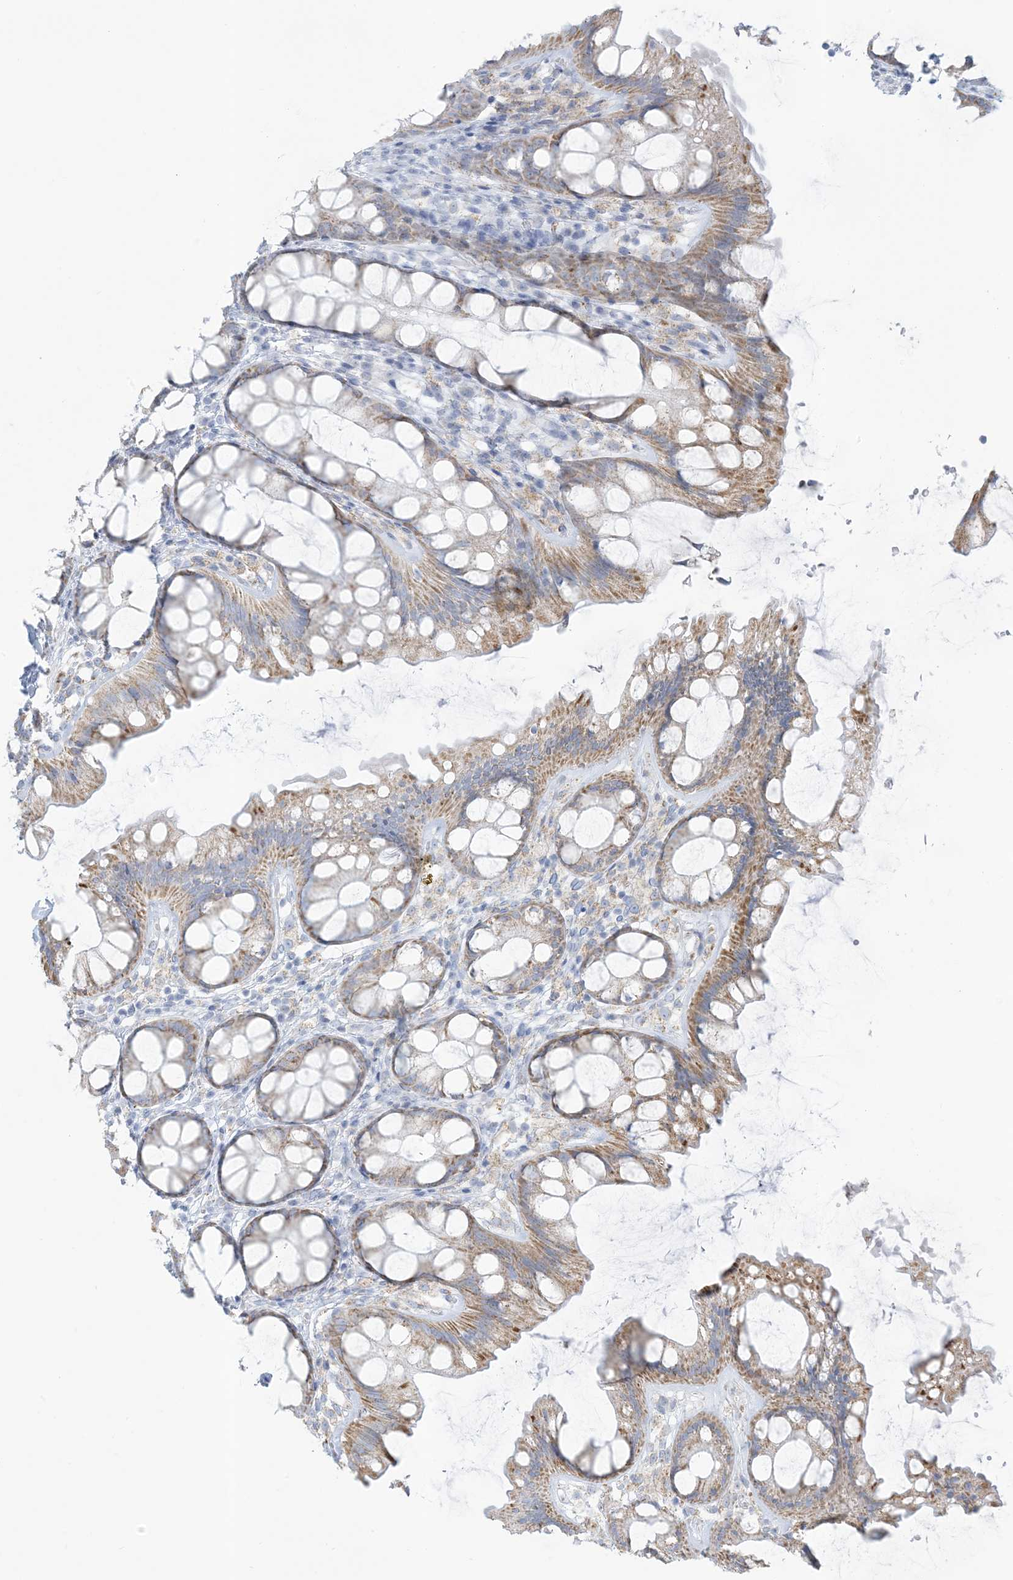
{"staining": {"intensity": "negative", "quantity": "none", "location": "none"}, "tissue": "colon", "cell_type": "Endothelial cells", "image_type": "normal", "snomed": [{"axis": "morphology", "description": "Normal tissue, NOS"}, {"axis": "topography", "description": "Colon"}], "caption": "An IHC micrograph of normal colon is shown. There is no staining in endothelial cells of colon.", "gene": "ZDHHC4", "patient": {"sex": "male", "age": 47}}